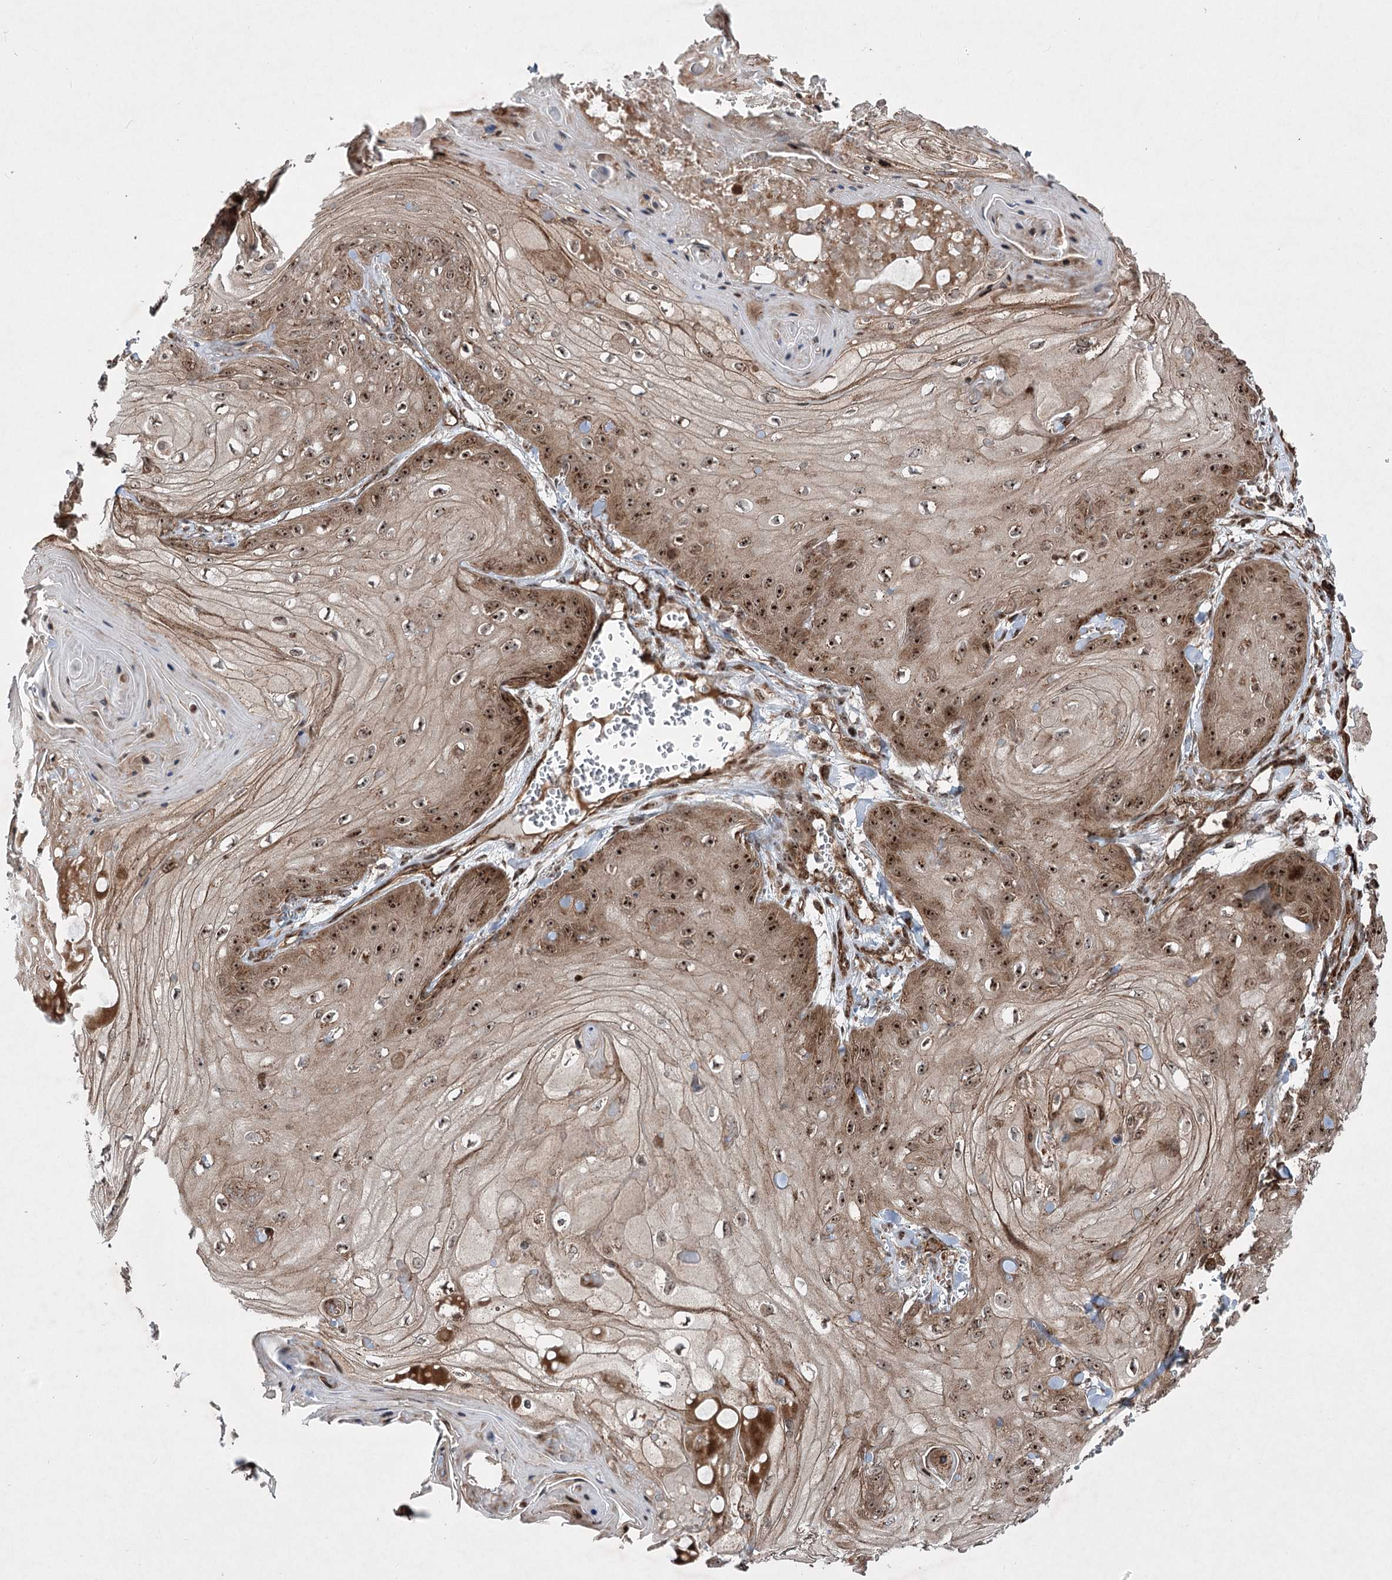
{"staining": {"intensity": "moderate", "quantity": ">75%", "location": "cytoplasmic/membranous,nuclear"}, "tissue": "skin cancer", "cell_type": "Tumor cells", "image_type": "cancer", "snomed": [{"axis": "morphology", "description": "Squamous cell carcinoma, NOS"}, {"axis": "topography", "description": "Skin"}], "caption": "Tumor cells exhibit moderate cytoplasmic/membranous and nuclear staining in about >75% of cells in skin squamous cell carcinoma.", "gene": "SERINC5", "patient": {"sex": "male", "age": 74}}